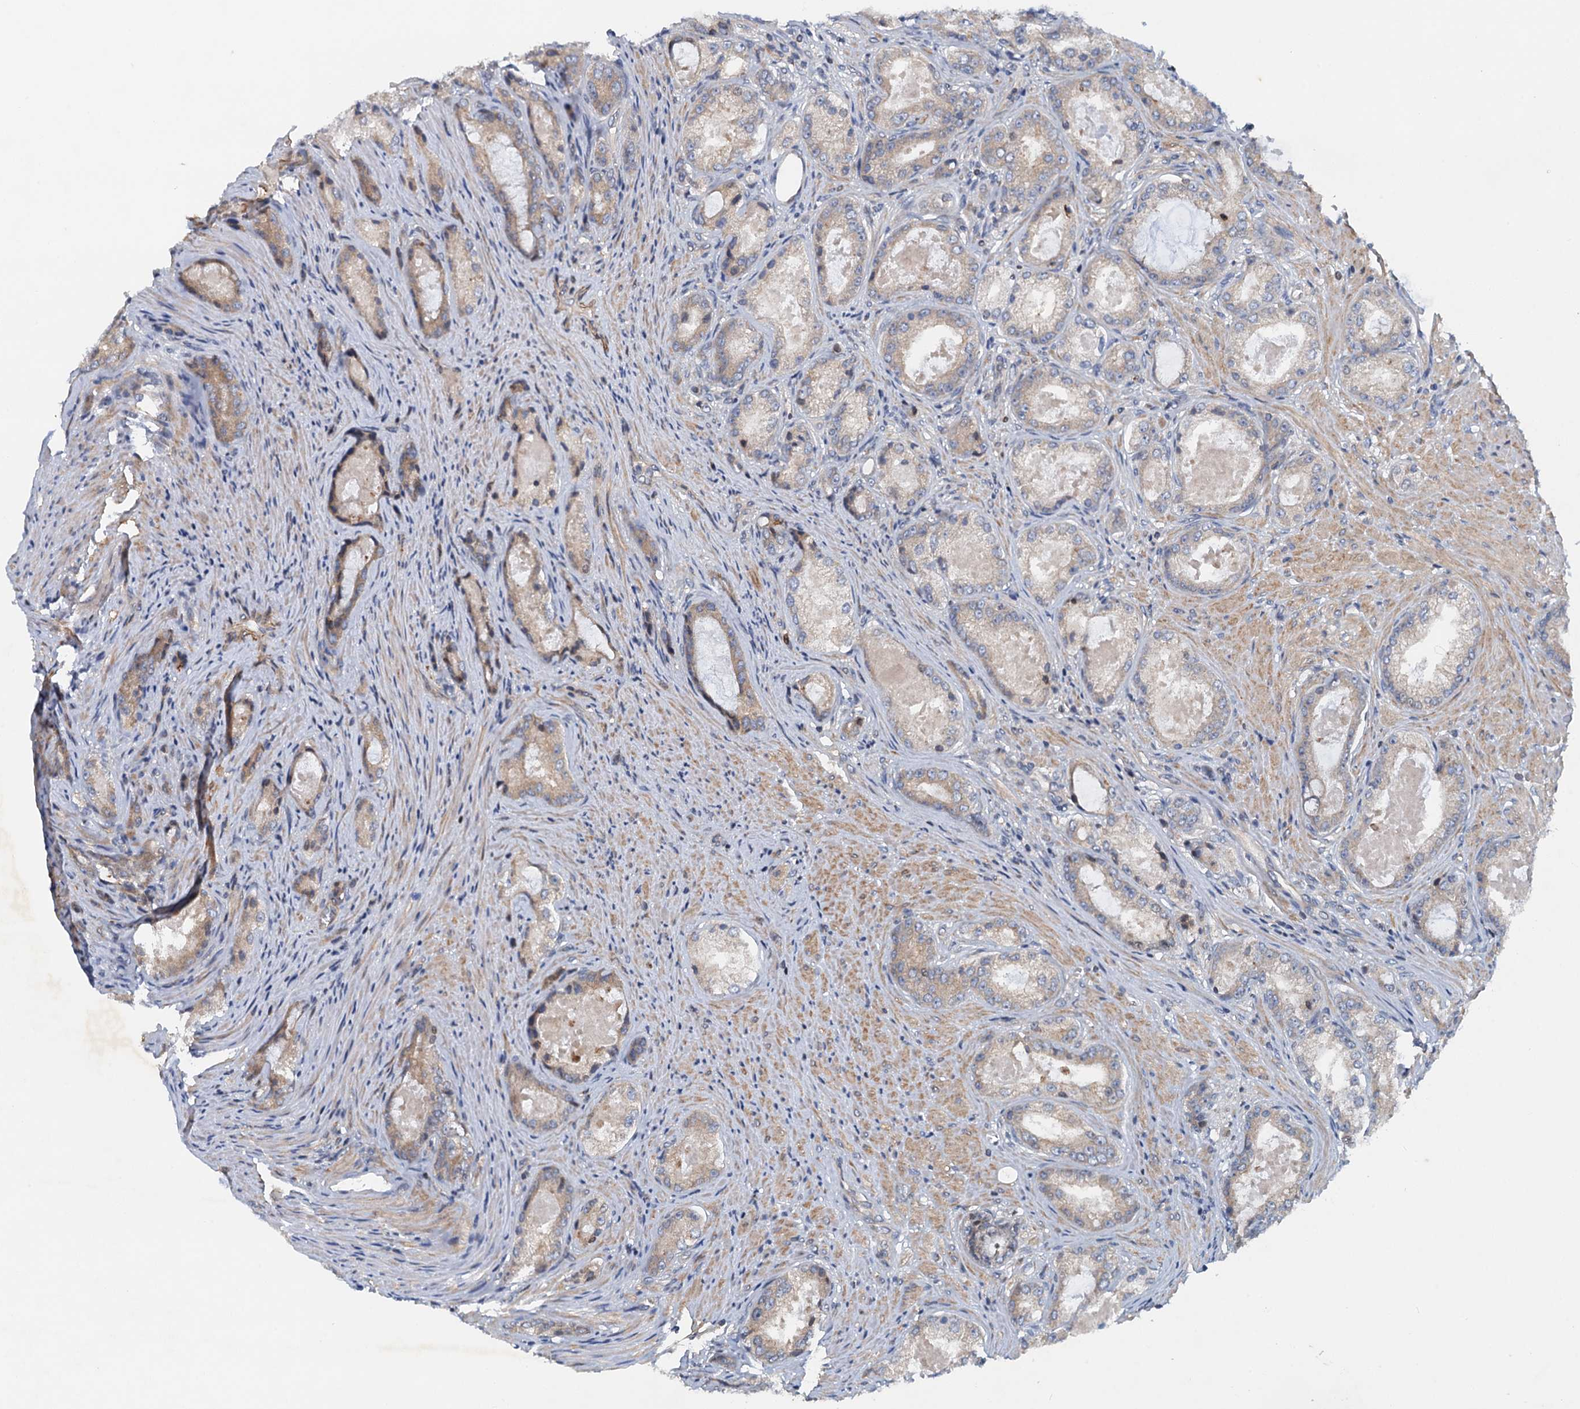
{"staining": {"intensity": "weak", "quantity": "<25%", "location": "cytoplasmic/membranous"}, "tissue": "prostate cancer", "cell_type": "Tumor cells", "image_type": "cancer", "snomed": [{"axis": "morphology", "description": "Adenocarcinoma, Low grade"}, {"axis": "topography", "description": "Prostate"}], "caption": "IHC image of neoplastic tissue: human prostate cancer (adenocarcinoma (low-grade)) stained with DAB reveals no significant protein expression in tumor cells. (Stains: DAB IHC with hematoxylin counter stain, Microscopy: brightfield microscopy at high magnification).", "gene": "NBEA", "patient": {"sex": "male", "age": 68}}